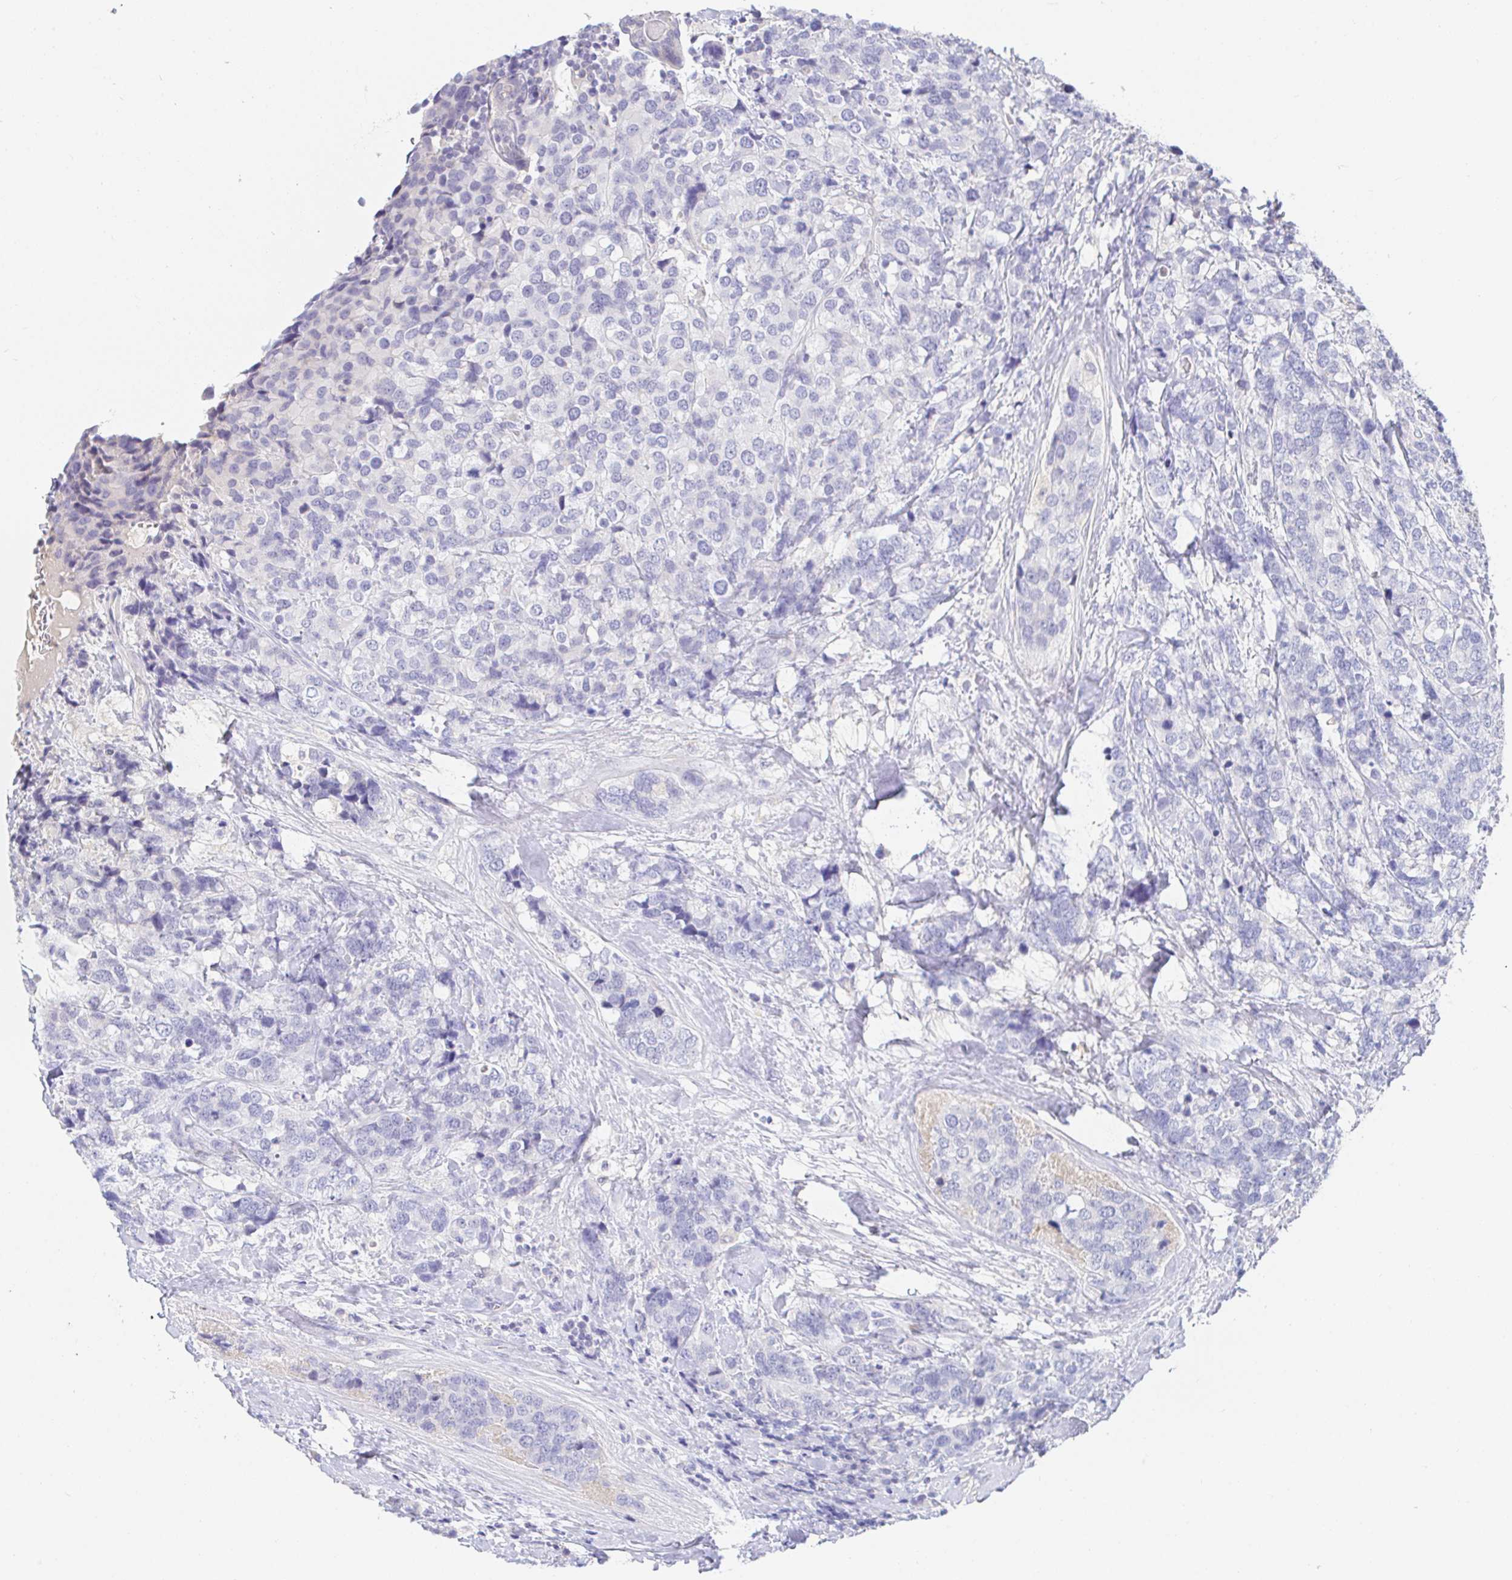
{"staining": {"intensity": "negative", "quantity": "none", "location": "none"}, "tissue": "breast cancer", "cell_type": "Tumor cells", "image_type": "cancer", "snomed": [{"axis": "morphology", "description": "Lobular carcinoma"}, {"axis": "topography", "description": "Breast"}], "caption": "The histopathology image demonstrates no significant expression in tumor cells of lobular carcinoma (breast).", "gene": "PDE6B", "patient": {"sex": "female", "age": 59}}